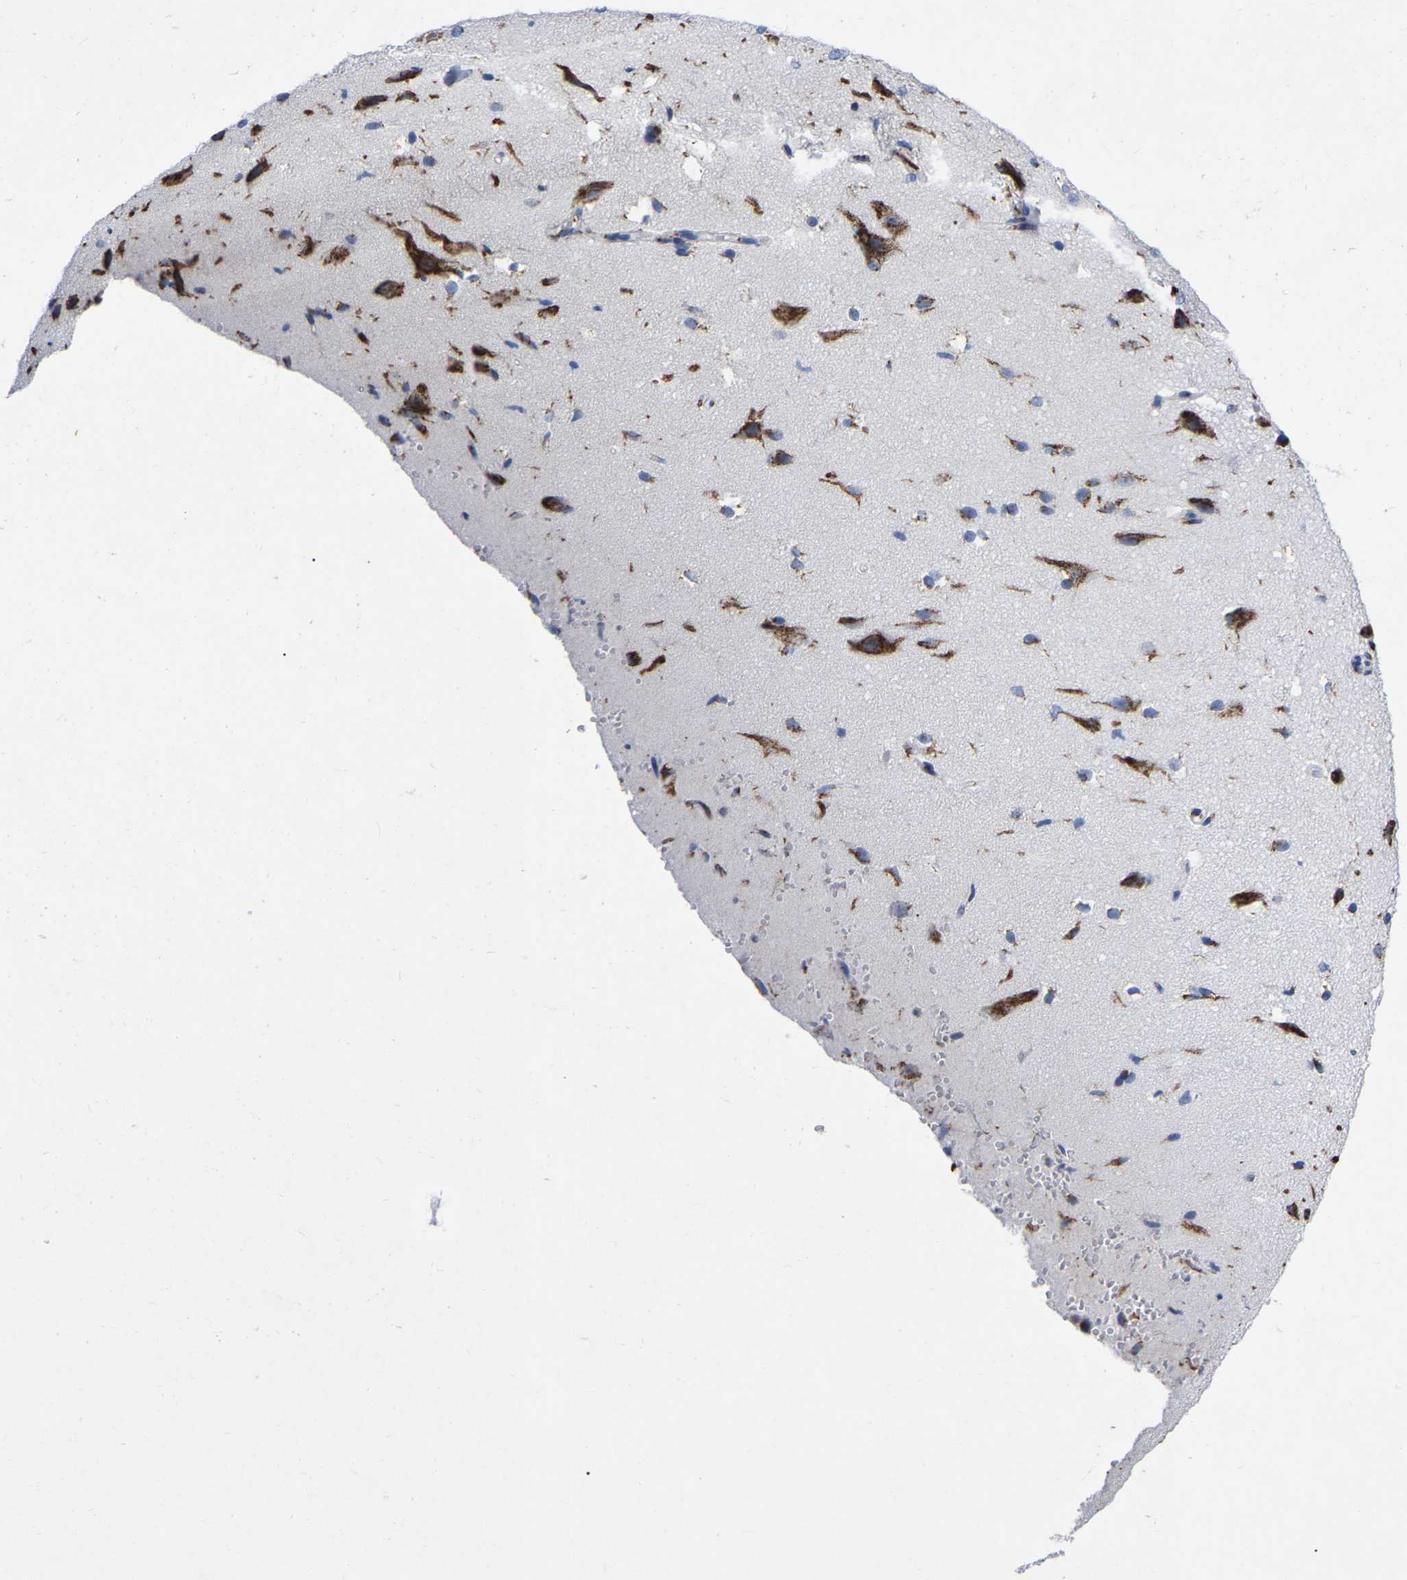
{"staining": {"intensity": "negative", "quantity": "none", "location": "none"}, "tissue": "cerebral cortex", "cell_type": "Endothelial cells", "image_type": "normal", "snomed": [{"axis": "morphology", "description": "Normal tissue, NOS"}, {"axis": "morphology", "description": "Developmental malformation"}, {"axis": "topography", "description": "Cerebral cortex"}], "caption": "Endothelial cells show no significant protein staining in benign cerebral cortex. (Stains: DAB IHC with hematoxylin counter stain, Microscopy: brightfield microscopy at high magnification).", "gene": "STRIP2", "patient": {"sex": "female", "age": 30}}